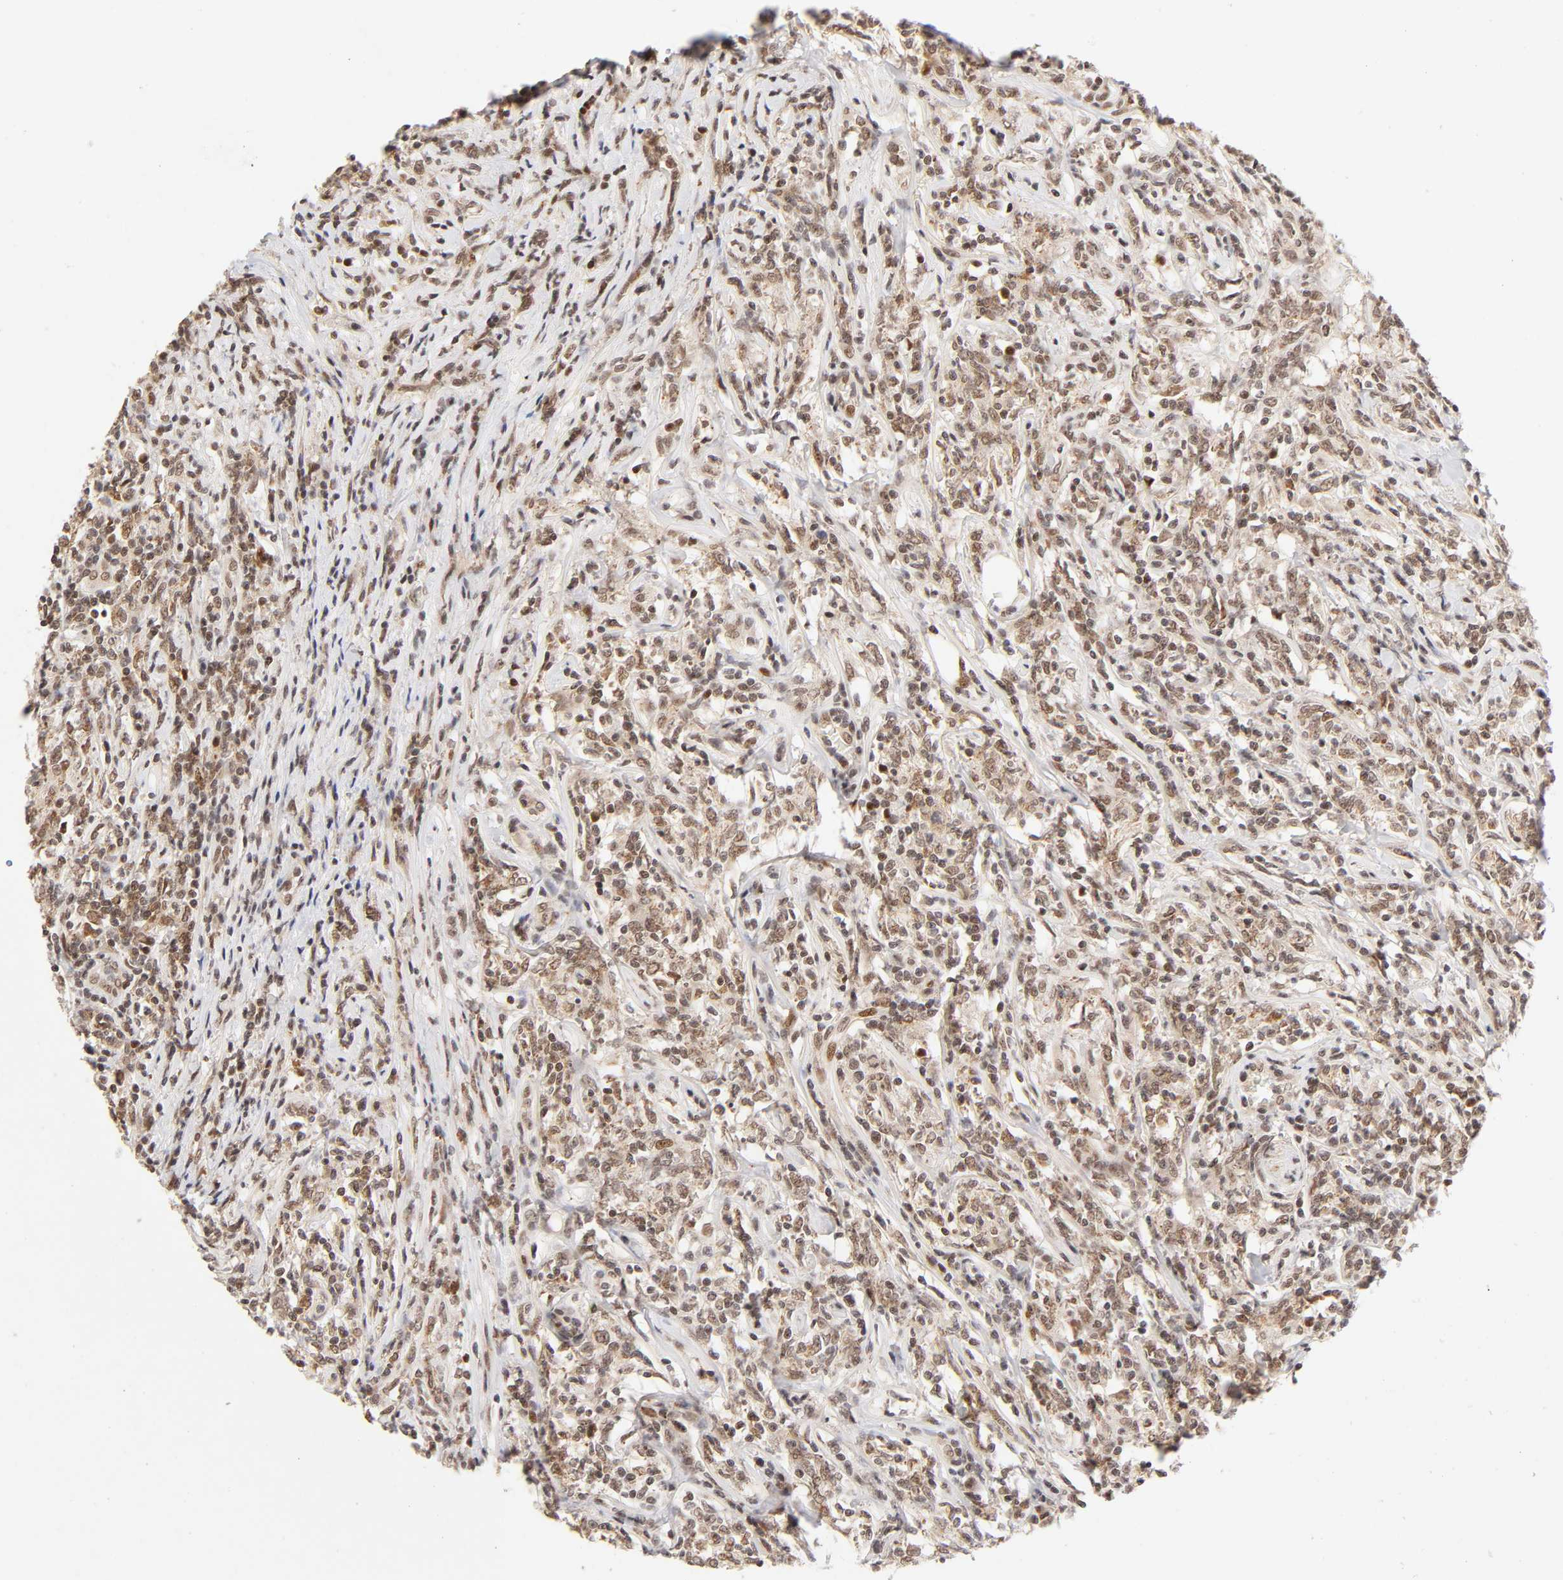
{"staining": {"intensity": "weak", "quantity": "25%-75%", "location": "cytoplasmic/membranous,nuclear"}, "tissue": "lymphoma", "cell_type": "Tumor cells", "image_type": "cancer", "snomed": [{"axis": "morphology", "description": "Malignant lymphoma, non-Hodgkin's type, High grade"}, {"axis": "topography", "description": "Lymph node"}], "caption": "A brown stain highlights weak cytoplasmic/membranous and nuclear expression of a protein in lymphoma tumor cells.", "gene": "TAF10", "patient": {"sex": "female", "age": 84}}